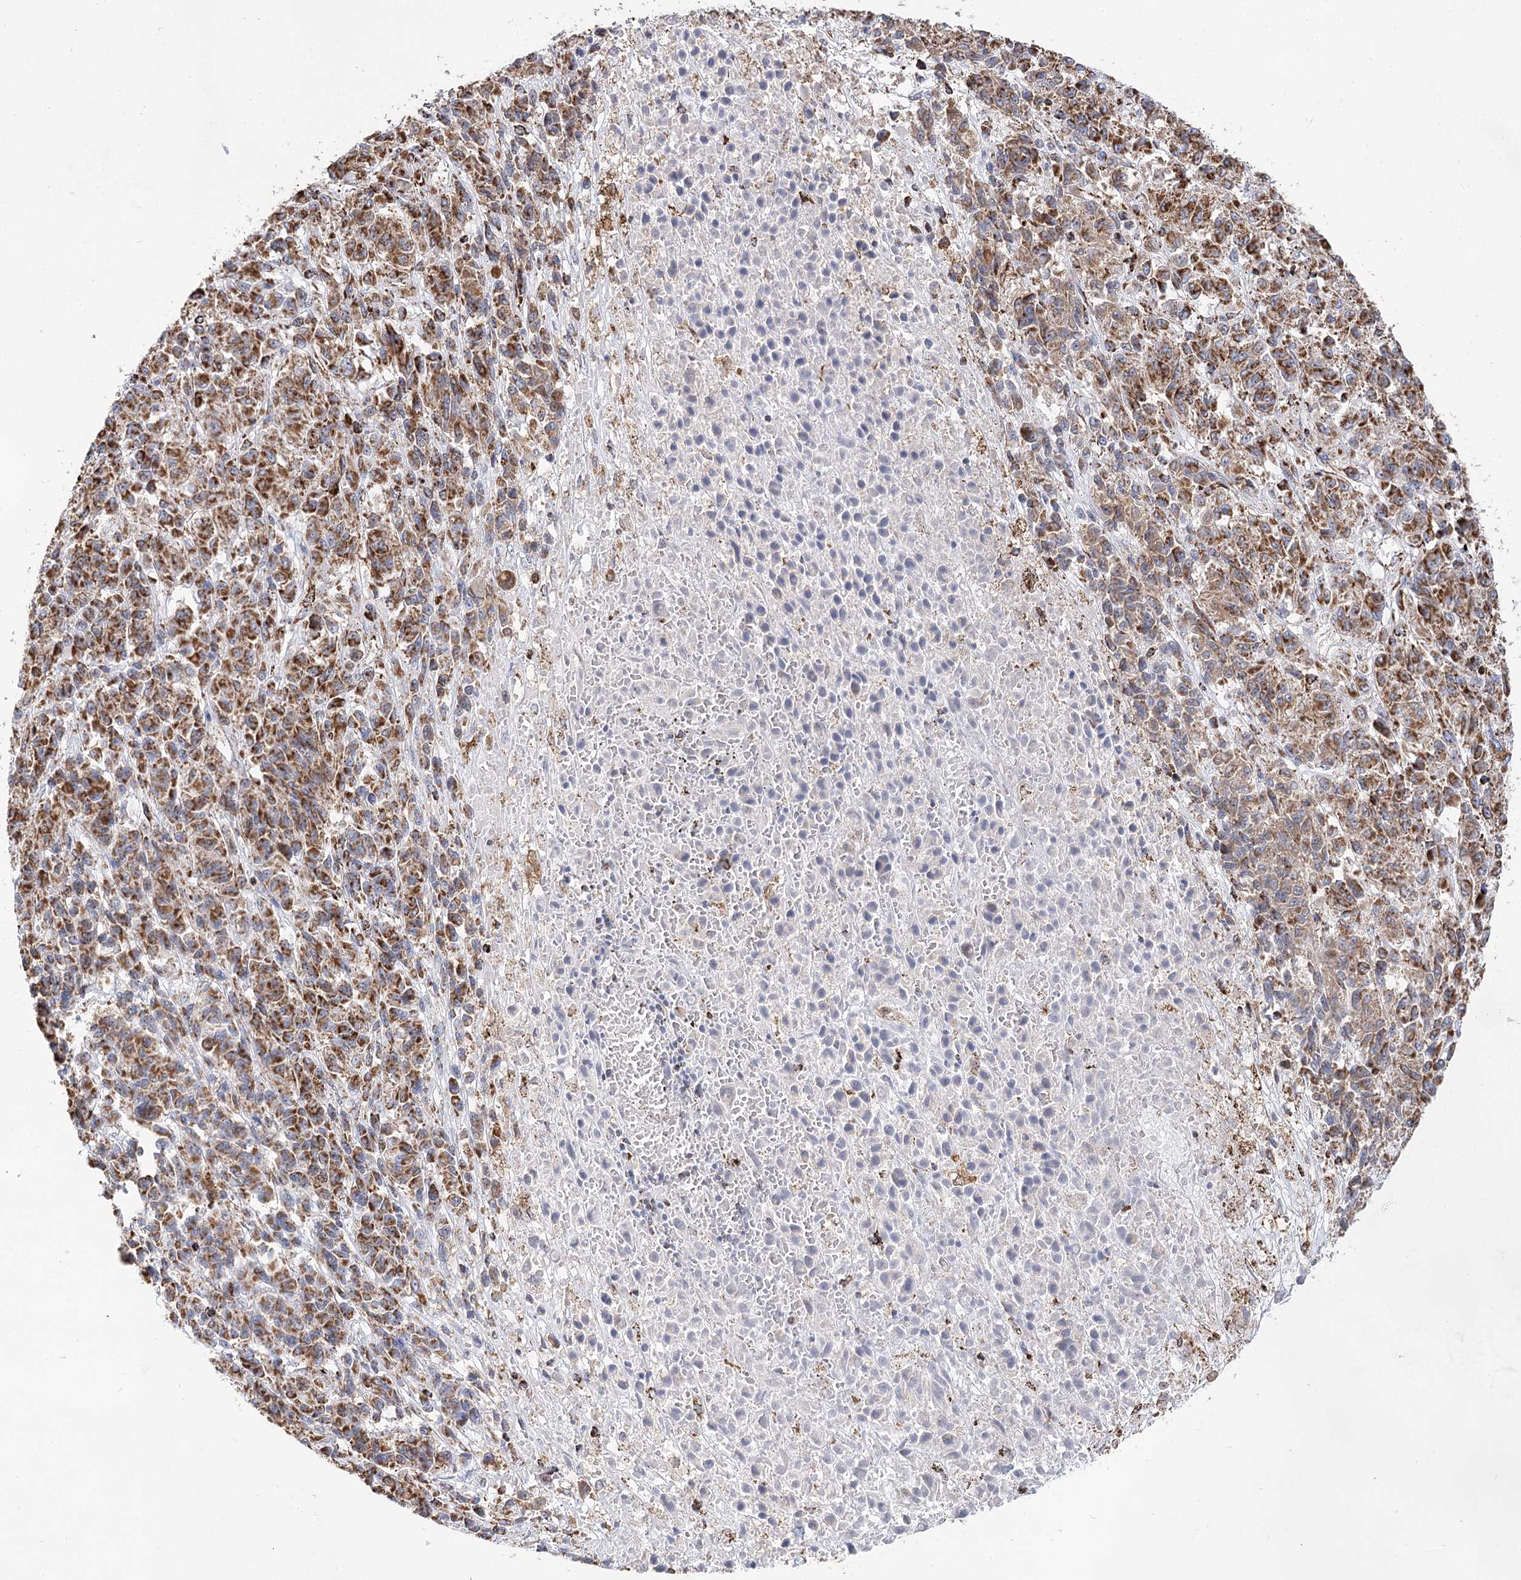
{"staining": {"intensity": "strong", "quantity": ">75%", "location": "cytoplasmic/membranous"}, "tissue": "melanoma", "cell_type": "Tumor cells", "image_type": "cancer", "snomed": [{"axis": "morphology", "description": "Malignant melanoma, Metastatic site"}, {"axis": "topography", "description": "Lung"}], "caption": "This image reveals immunohistochemistry (IHC) staining of melanoma, with high strong cytoplasmic/membranous positivity in approximately >75% of tumor cells.", "gene": "NADK2", "patient": {"sex": "male", "age": 64}}